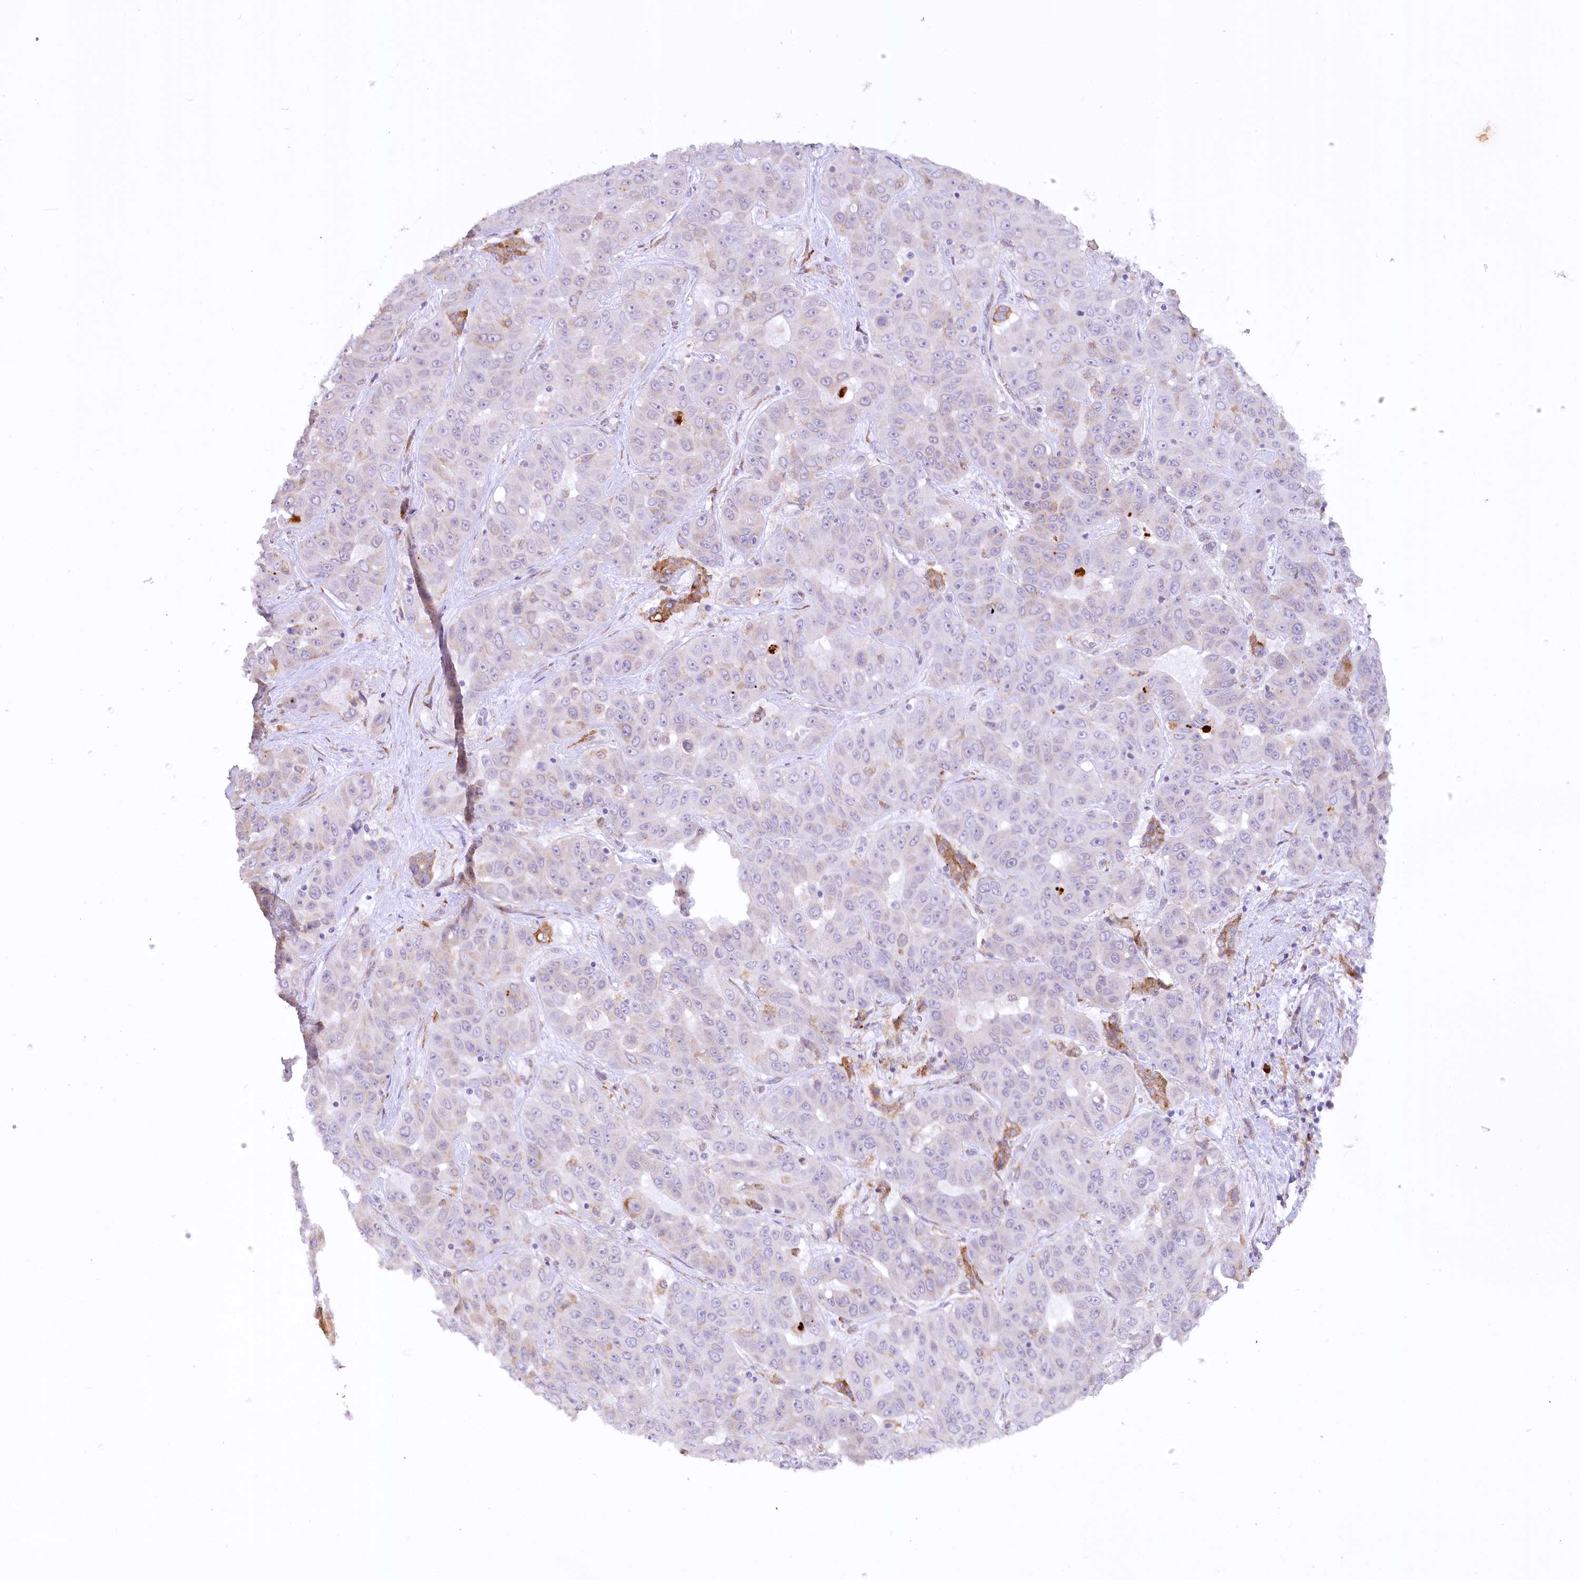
{"staining": {"intensity": "negative", "quantity": "none", "location": "none"}, "tissue": "liver cancer", "cell_type": "Tumor cells", "image_type": "cancer", "snomed": [{"axis": "morphology", "description": "Cholangiocarcinoma"}, {"axis": "topography", "description": "Liver"}], "caption": "IHC histopathology image of neoplastic tissue: cholangiocarcinoma (liver) stained with DAB demonstrates no significant protein positivity in tumor cells.", "gene": "NCKAP5", "patient": {"sex": "female", "age": 52}}